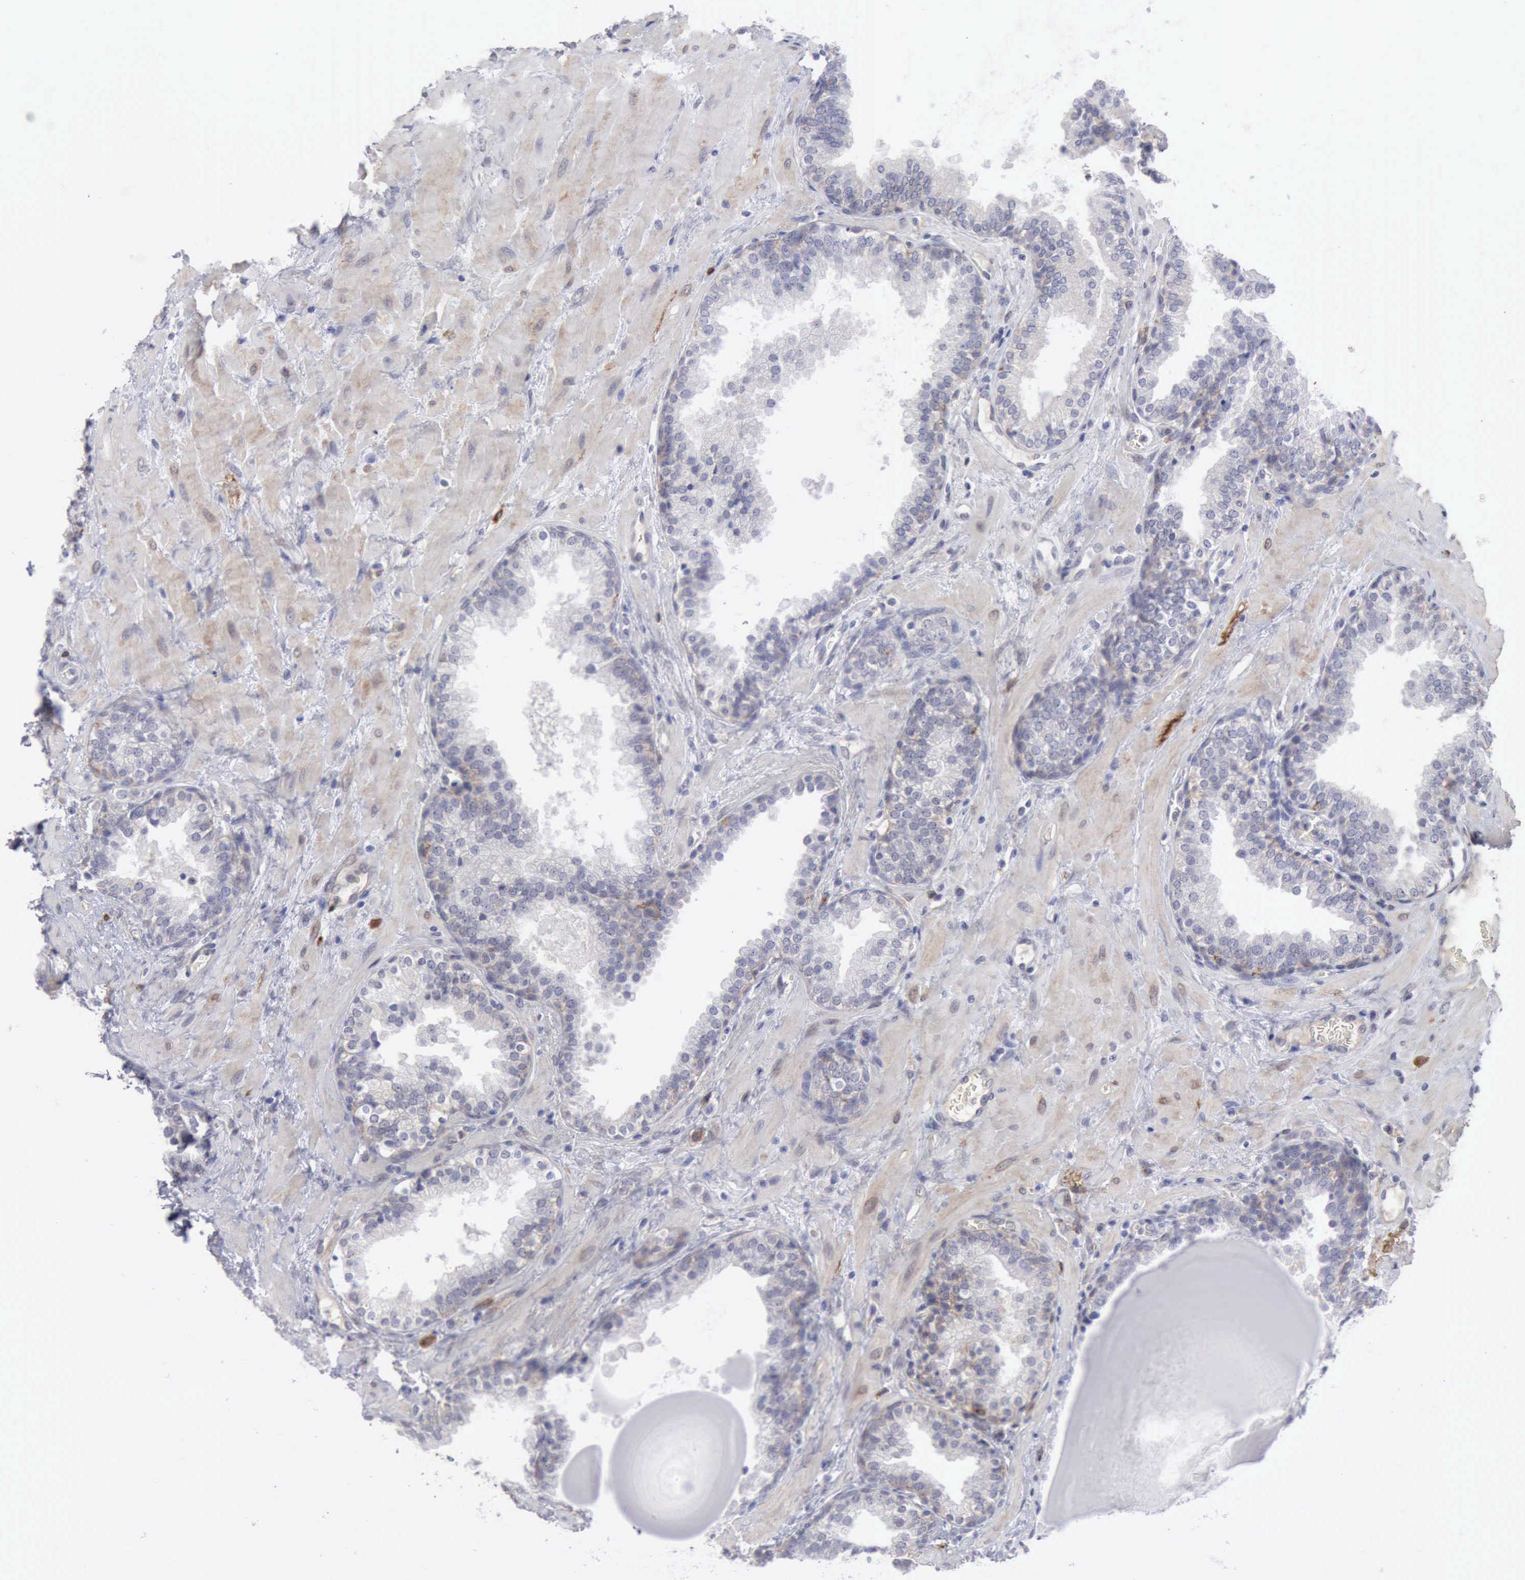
{"staining": {"intensity": "negative", "quantity": "none", "location": "none"}, "tissue": "prostate", "cell_type": "Glandular cells", "image_type": "normal", "snomed": [{"axis": "morphology", "description": "Normal tissue, NOS"}, {"axis": "topography", "description": "Prostate"}], "caption": "An immunohistochemistry photomicrograph of benign prostate is shown. There is no staining in glandular cells of prostate.", "gene": "TFRC", "patient": {"sex": "male", "age": 51}}